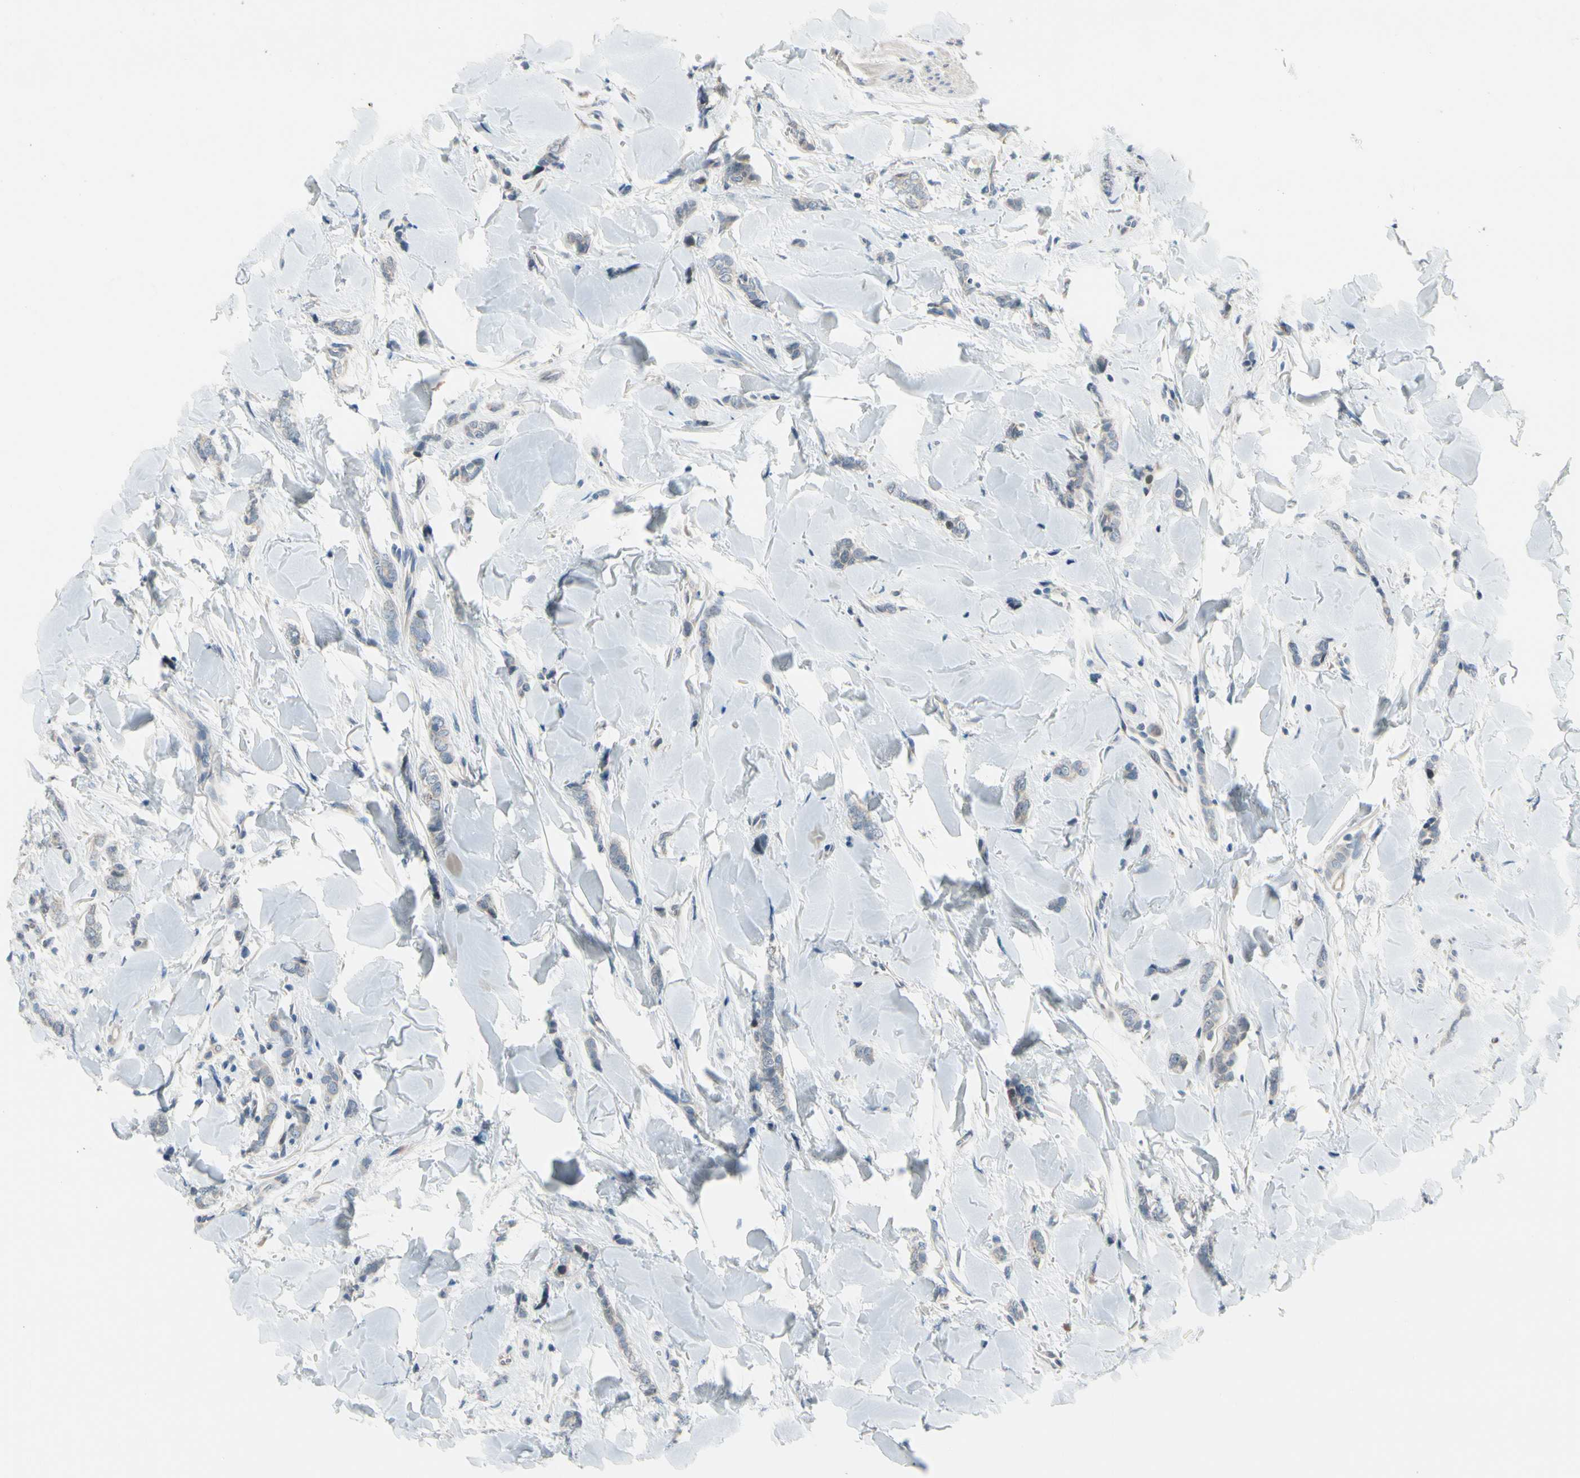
{"staining": {"intensity": "negative", "quantity": "none", "location": "none"}, "tissue": "breast cancer", "cell_type": "Tumor cells", "image_type": "cancer", "snomed": [{"axis": "morphology", "description": "Lobular carcinoma"}, {"axis": "topography", "description": "Skin"}, {"axis": "topography", "description": "Breast"}], "caption": "Micrograph shows no protein positivity in tumor cells of breast cancer tissue.", "gene": "CFAP36", "patient": {"sex": "female", "age": 46}}